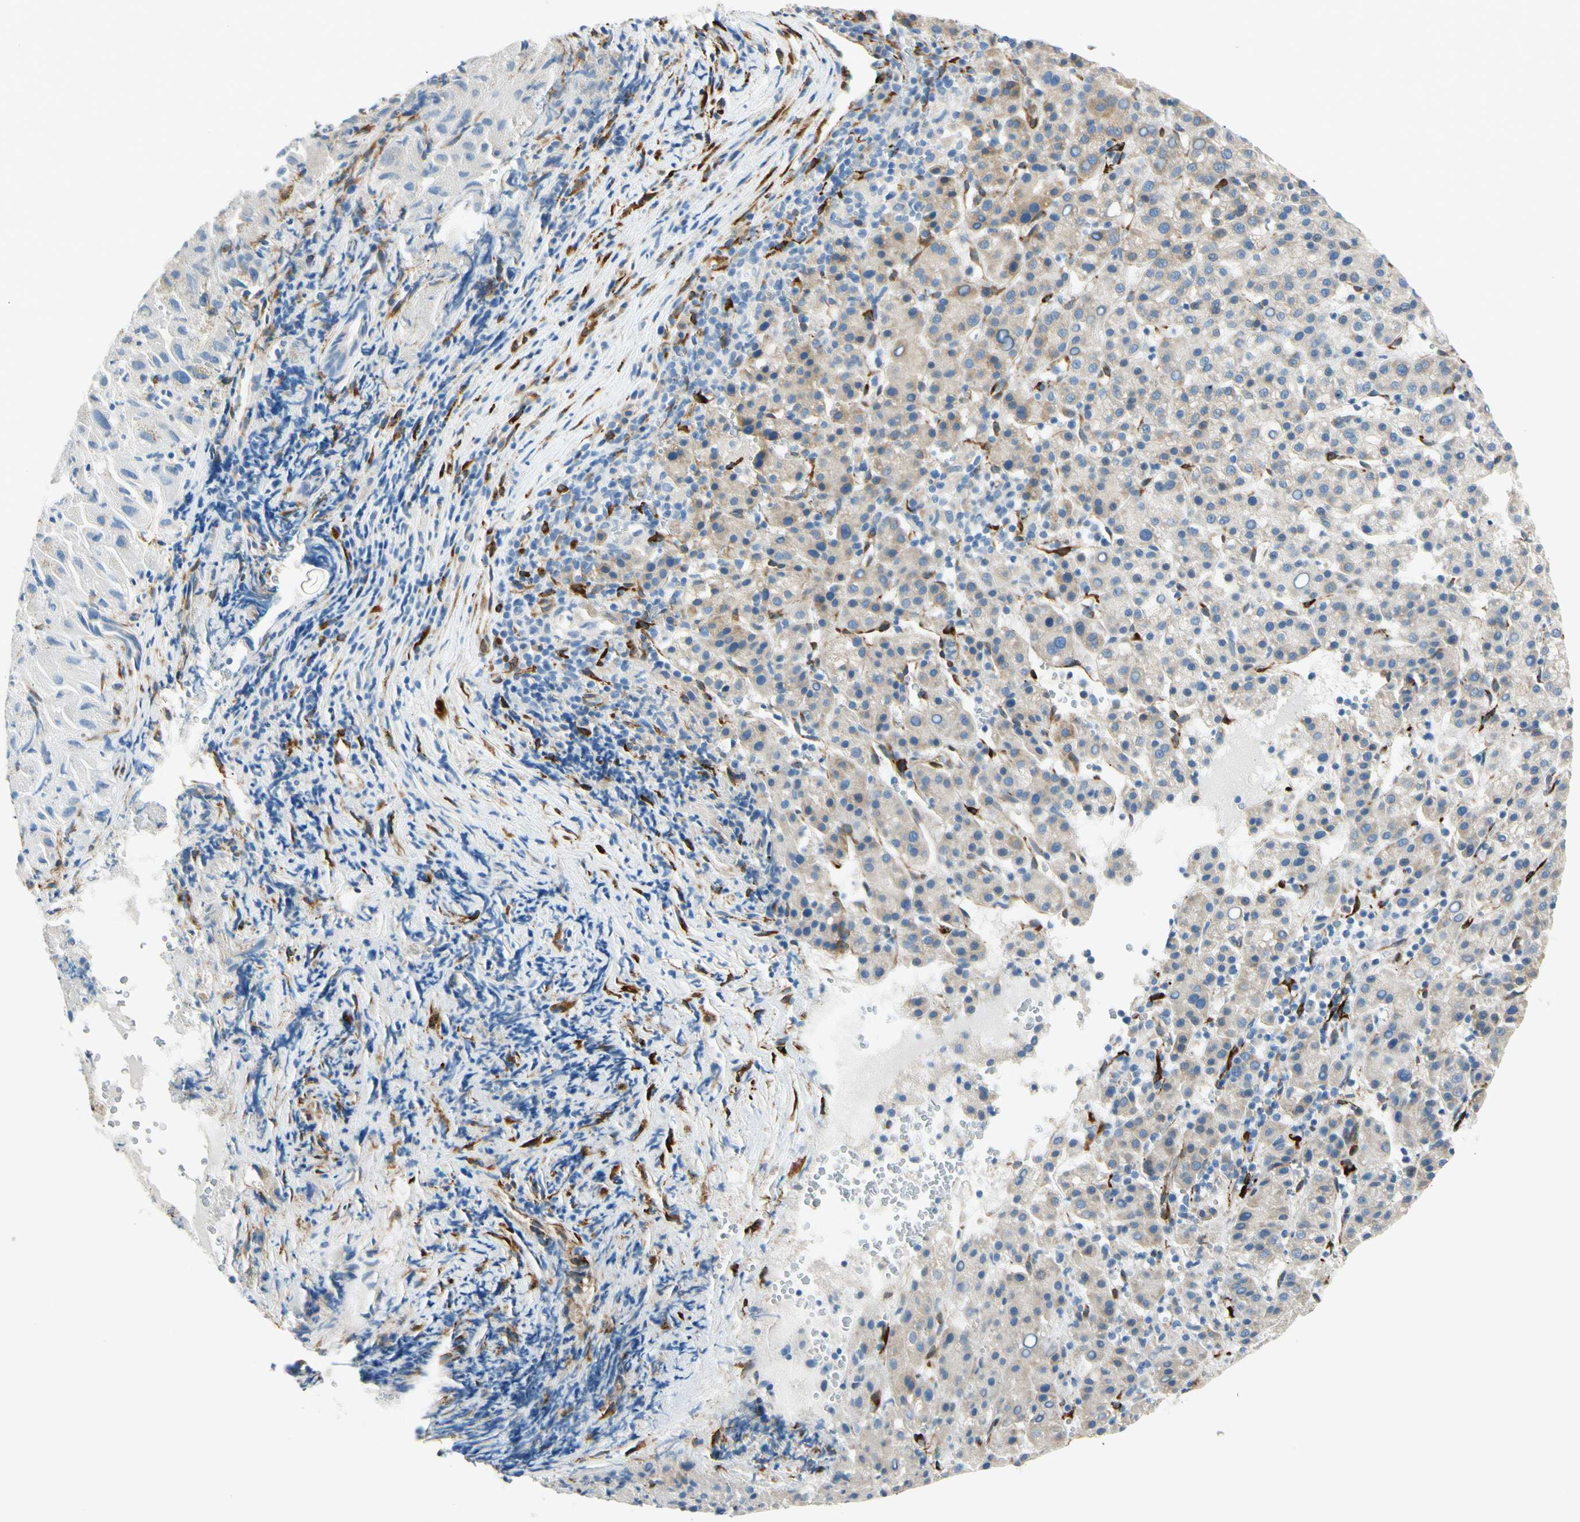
{"staining": {"intensity": "weak", "quantity": "25%-75%", "location": "cytoplasmic/membranous"}, "tissue": "liver cancer", "cell_type": "Tumor cells", "image_type": "cancer", "snomed": [{"axis": "morphology", "description": "Carcinoma, Hepatocellular, NOS"}, {"axis": "topography", "description": "Liver"}], "caption": "The micrograph exhibits immunohistochemical staining of hepatocellular carcinoma (liver). There is weak cytoplasmic/membranous positivity is identified in approximately 25%-75% of tumor cells. (DAB IHC with brightfield microscopy, high magnification).", "gene": "FKBP7", "patient": {"sex": "female", "age": 58}}